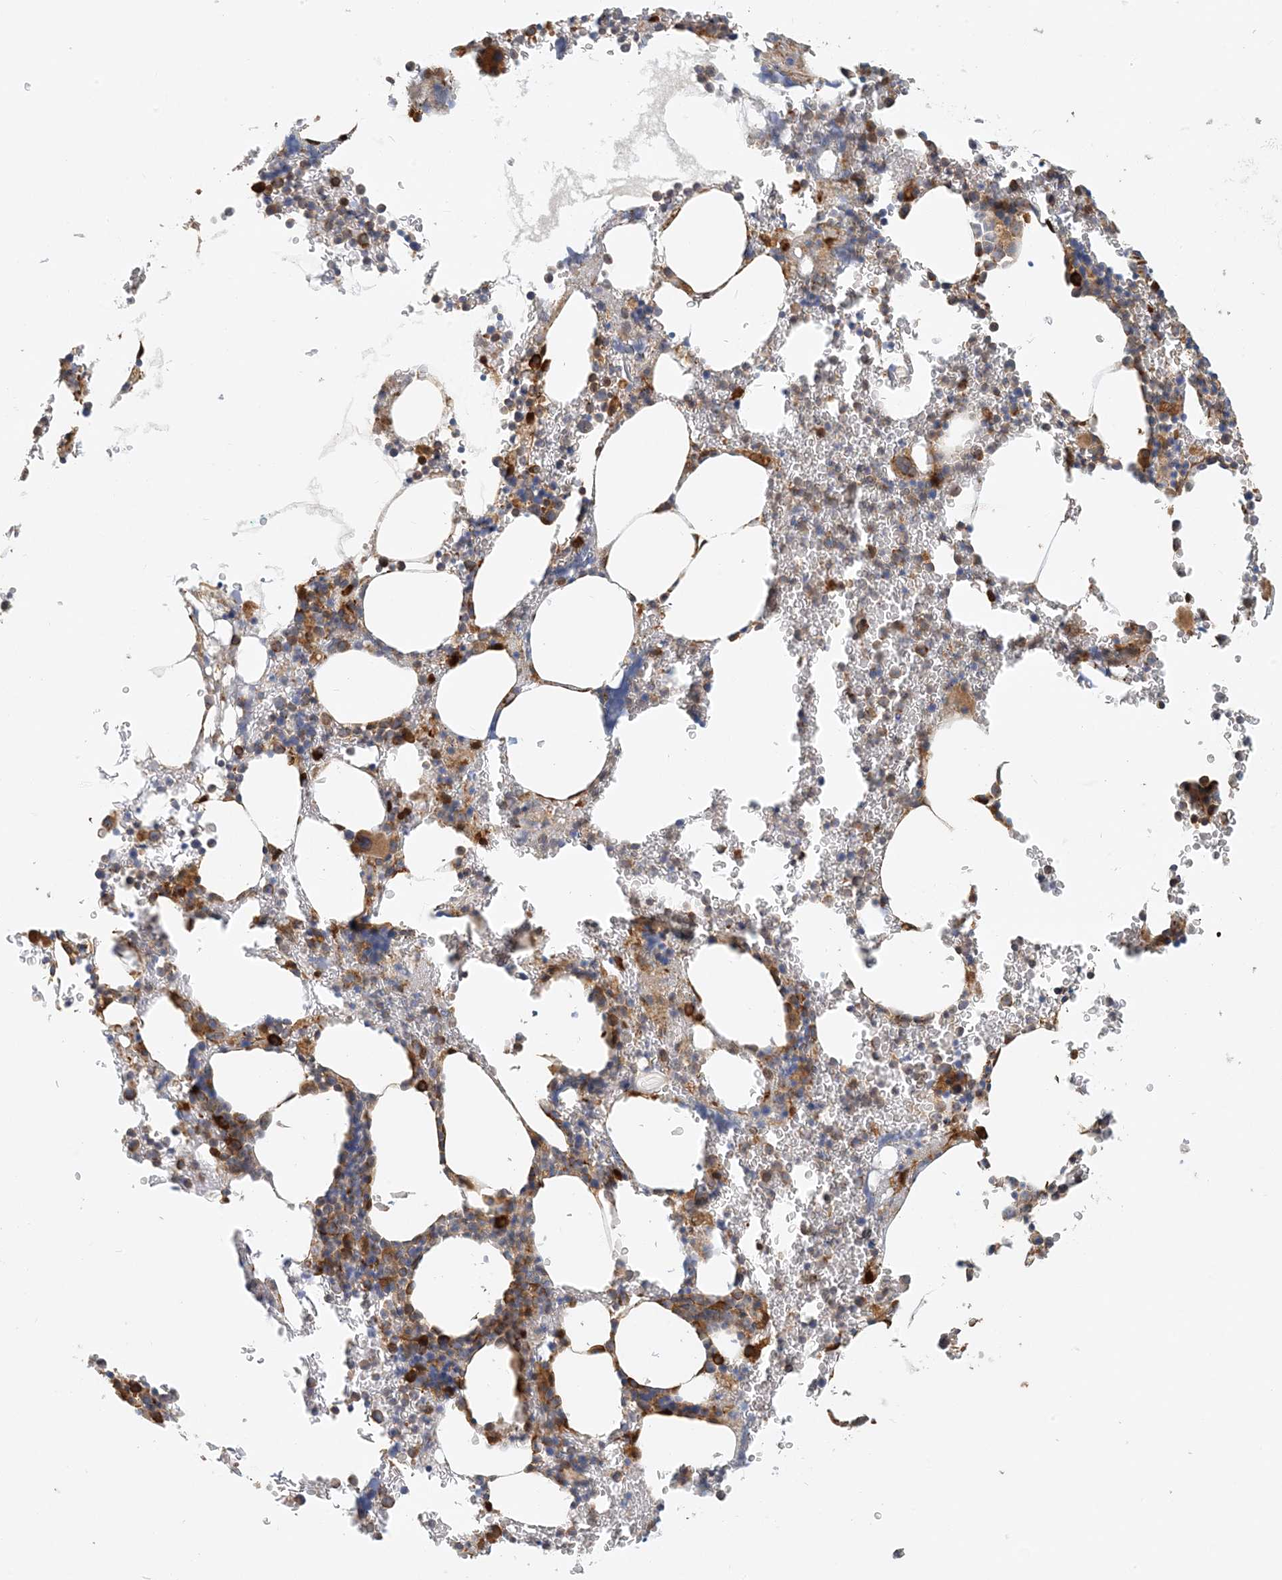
{"staining": {"intensity": "strong", "quantity": "25%-75%", "location": "cytoplasmic/membranous"}, "tissue": "bone marrow", "cell_type": "Hematopoietic cells", "image_type": "normal", "snomed": [{"axis": "morphology", "description": "Normal tissue, NOS"}, {"axis": "topography", "description": "Bone marrow"}], "caption": "This micrograph reveals immunohistochemistry staining of unremarkable bone marrow, with high strong cytoplasmic/membranous staining in about 25%-75% of hematopoietic cells.", "gene": "HNMT", "patient": {"sex": "male"}}